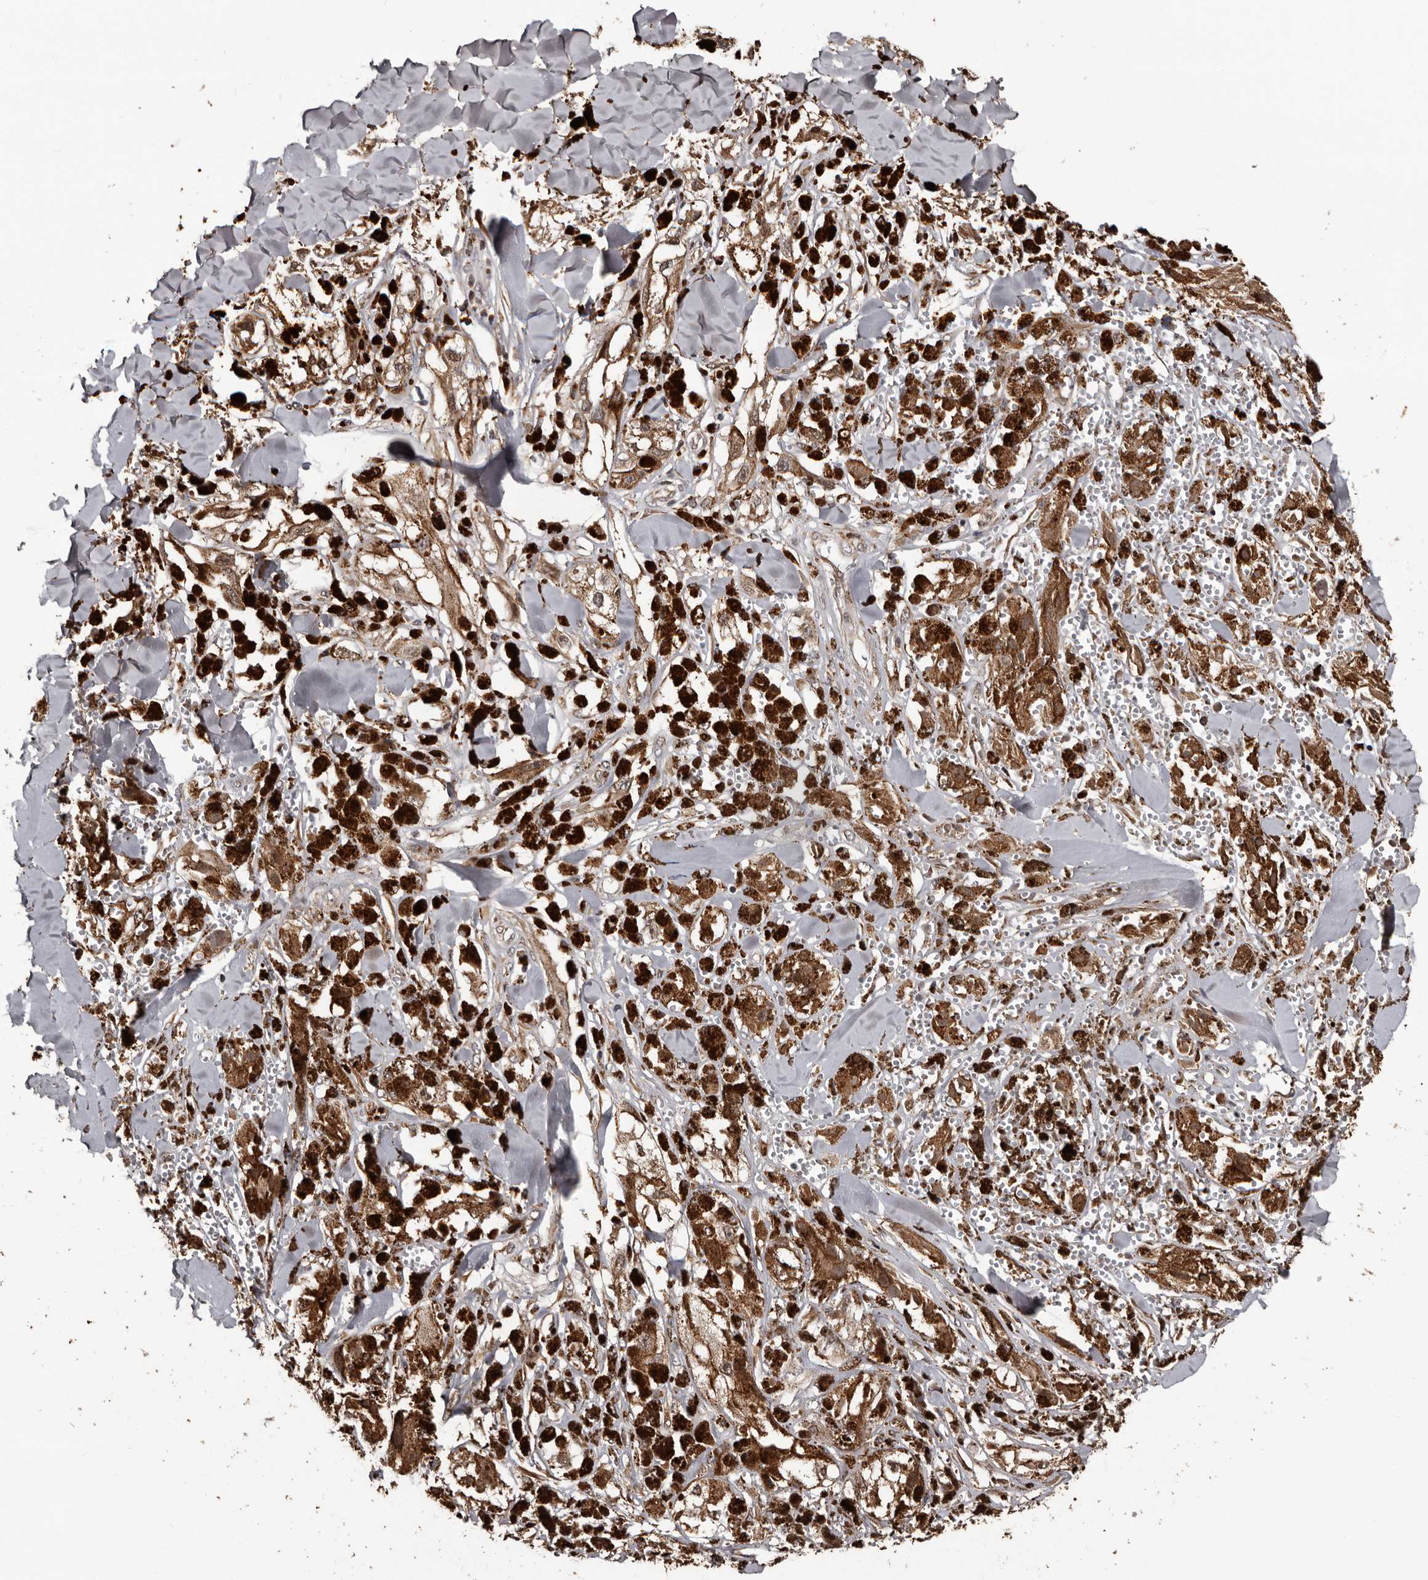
{"staining": {"intensity": "moderate", "quantity": ">75%", "location": "cytoplasmic/membranous"}, "tissue": "melanoma", "cell_type": "Tumor cells", "image_type": "cancer", "snomed": [{"axis": "morphology", "description": "Malignant melanoma, NOS"}, {"axis": "topography", "description": "Skin"}], "caption": "An image of melanoma stained for a protein demonstrates moderate cytoplasmic/membranous brown staining in tumor cells.", "gene": "SERTAD4", "patient": {"sex": "male", "age": 88}}